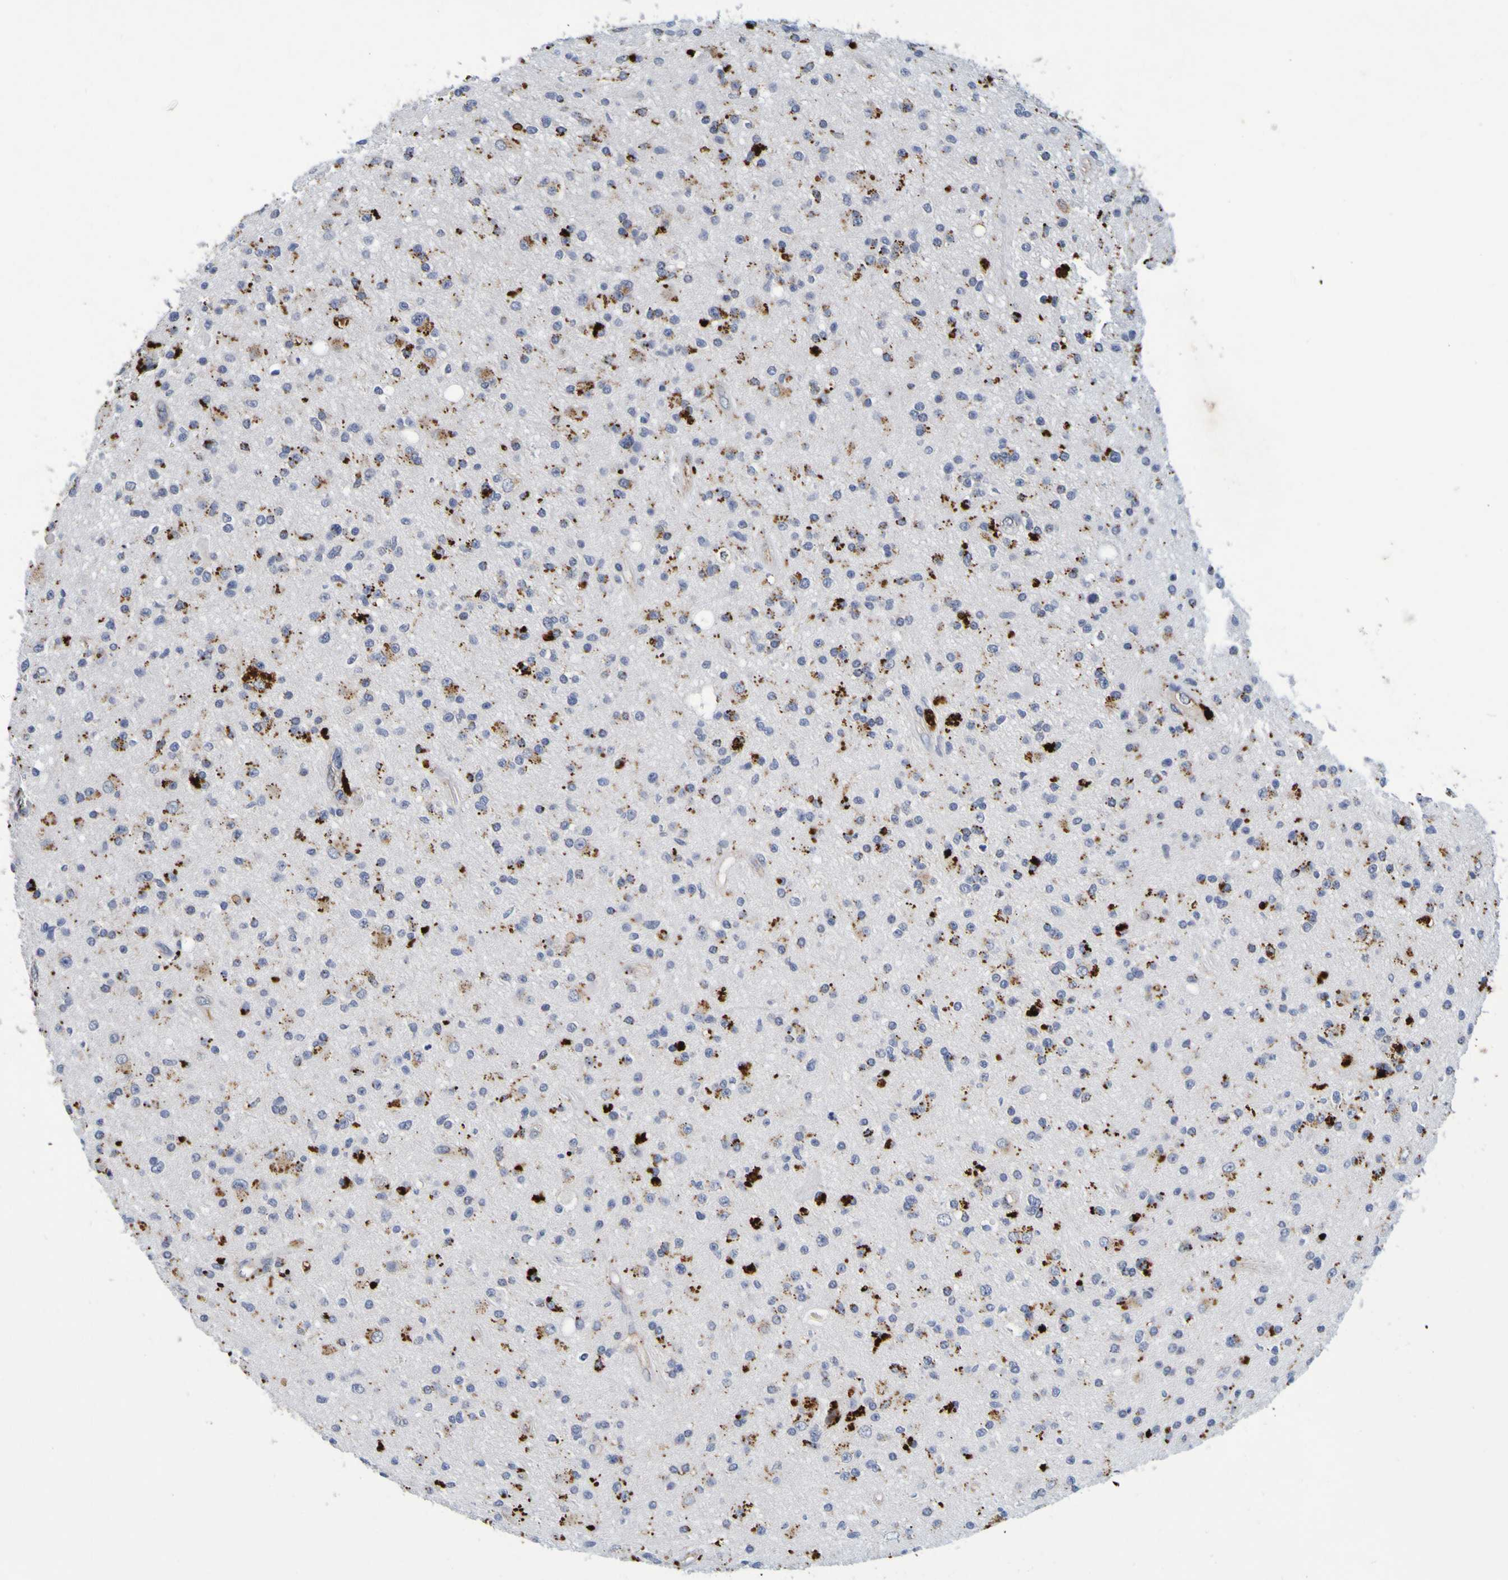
{"staining": {"intensity": "strong", "quantity": "25%-75%", "location": "cytoplasmic/membranous"}, "tissue": "glioma", "cell_type": "Tumor cells", "image_type": "cancer", "snomed": [{"axis": "morphology", "description": "Glioma, malignant, High grade"}, {"axis": "topography", "description": "Brain"}], "caption": "The histopathology image displays staining of glioma, revealing strong cytoplasmic/membranous protein expression (brown color) within tumor cells. The protein is stained brown, and the nuclei are stained in blue (DAB (3,3'-diaminobenzidine) IHC with brightfield microscopy, high magnification).", "gene": "TPH1", "patient": {"sex": "male", "age": 33}}